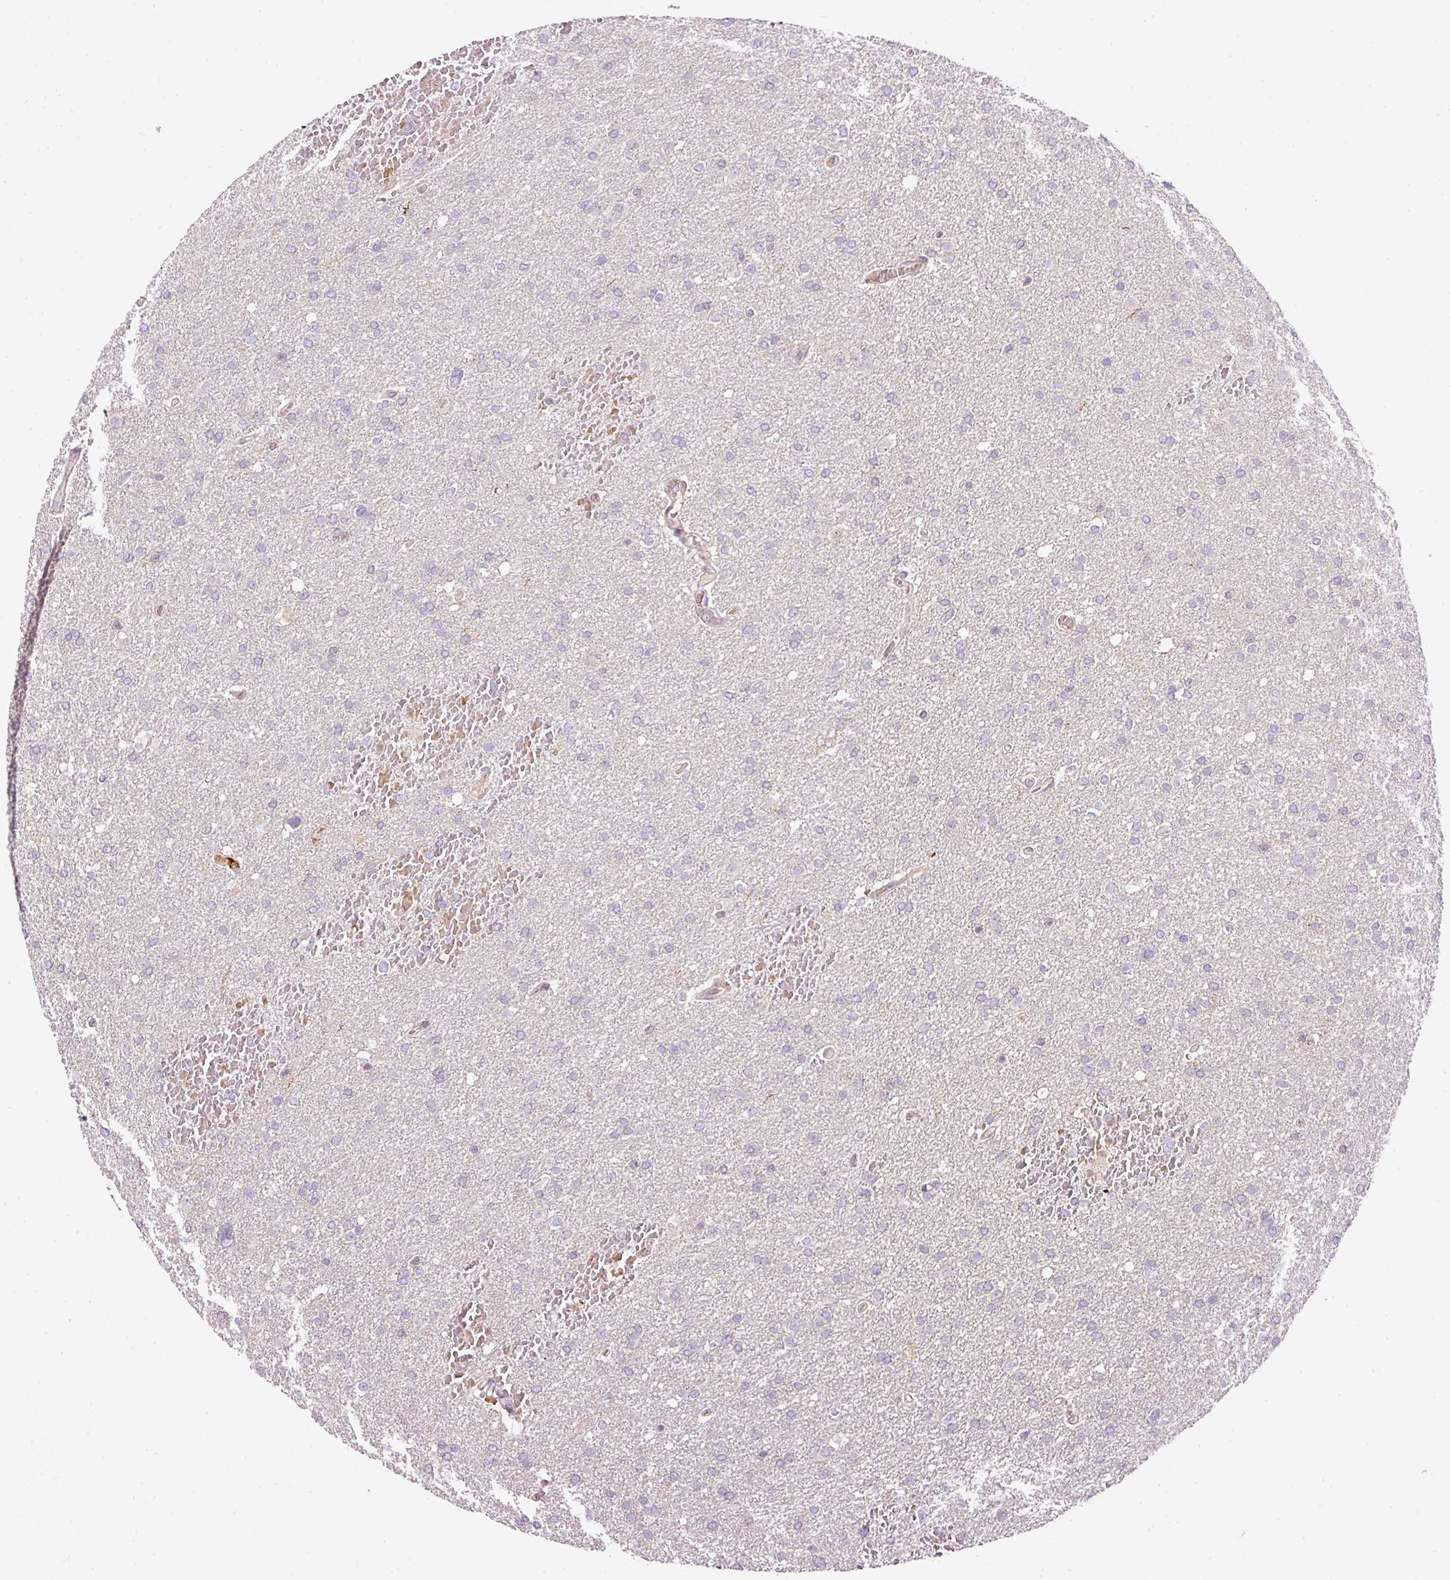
{"staining": {"intensity": "negative", "quantity": "none", "location": "none"}, "tissue": "glioma", "cell_type": "Tumor cells", "image_type": "cancer", "snomed": [{"axis": "morphology", "description": "Glioma, malignant, High grade"}, {"axis": "topography", "description": "Cerebral cortex"}], "caption": "A histopathology image of malignant glioma (high-grade) stained for a protein reveals no brown staining in tumor cells.", "gene": "TBC1D2B", "patient": {"sex": "female", "age": 36}}